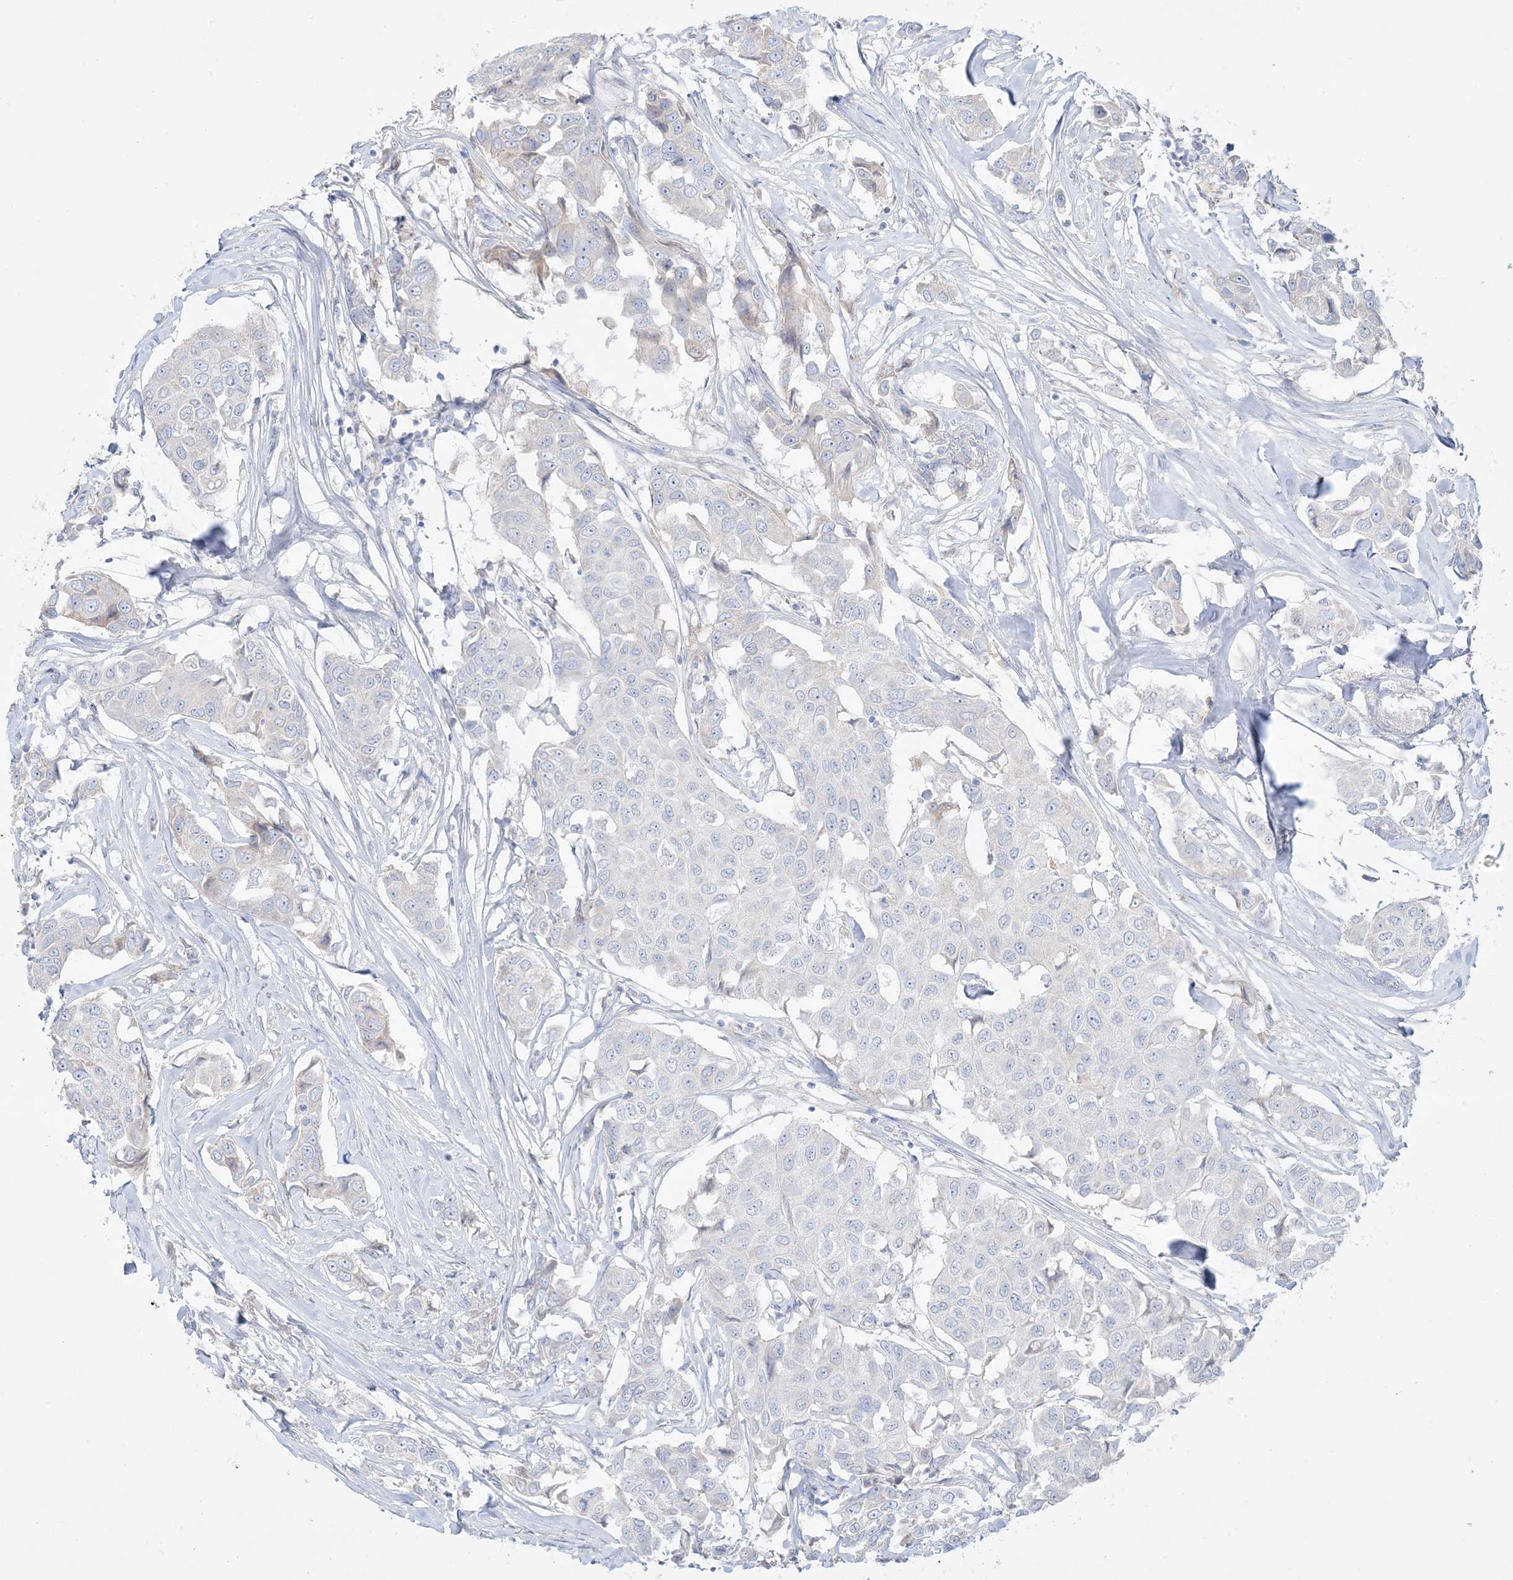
{"staining": {"intensity": "negative", "quantity": "none", "location": "none"}, "tissue": "breast cancer", "cell_type": "Tumor cells", "image_type": "cancer", "snomed": [{"axis": "morphology", "description": "Duct carcinoma"}, {"axis": "topography", "description": "Breast"}], "caption": "High power microscopy micrograph of an immunohistochemistry photomicrograph of breast invasive ductal carcinoma, revealing no significant positivity in tumor cells.", "gene": "FAM184A", "patient": {"sex": "female", "age": 80}}